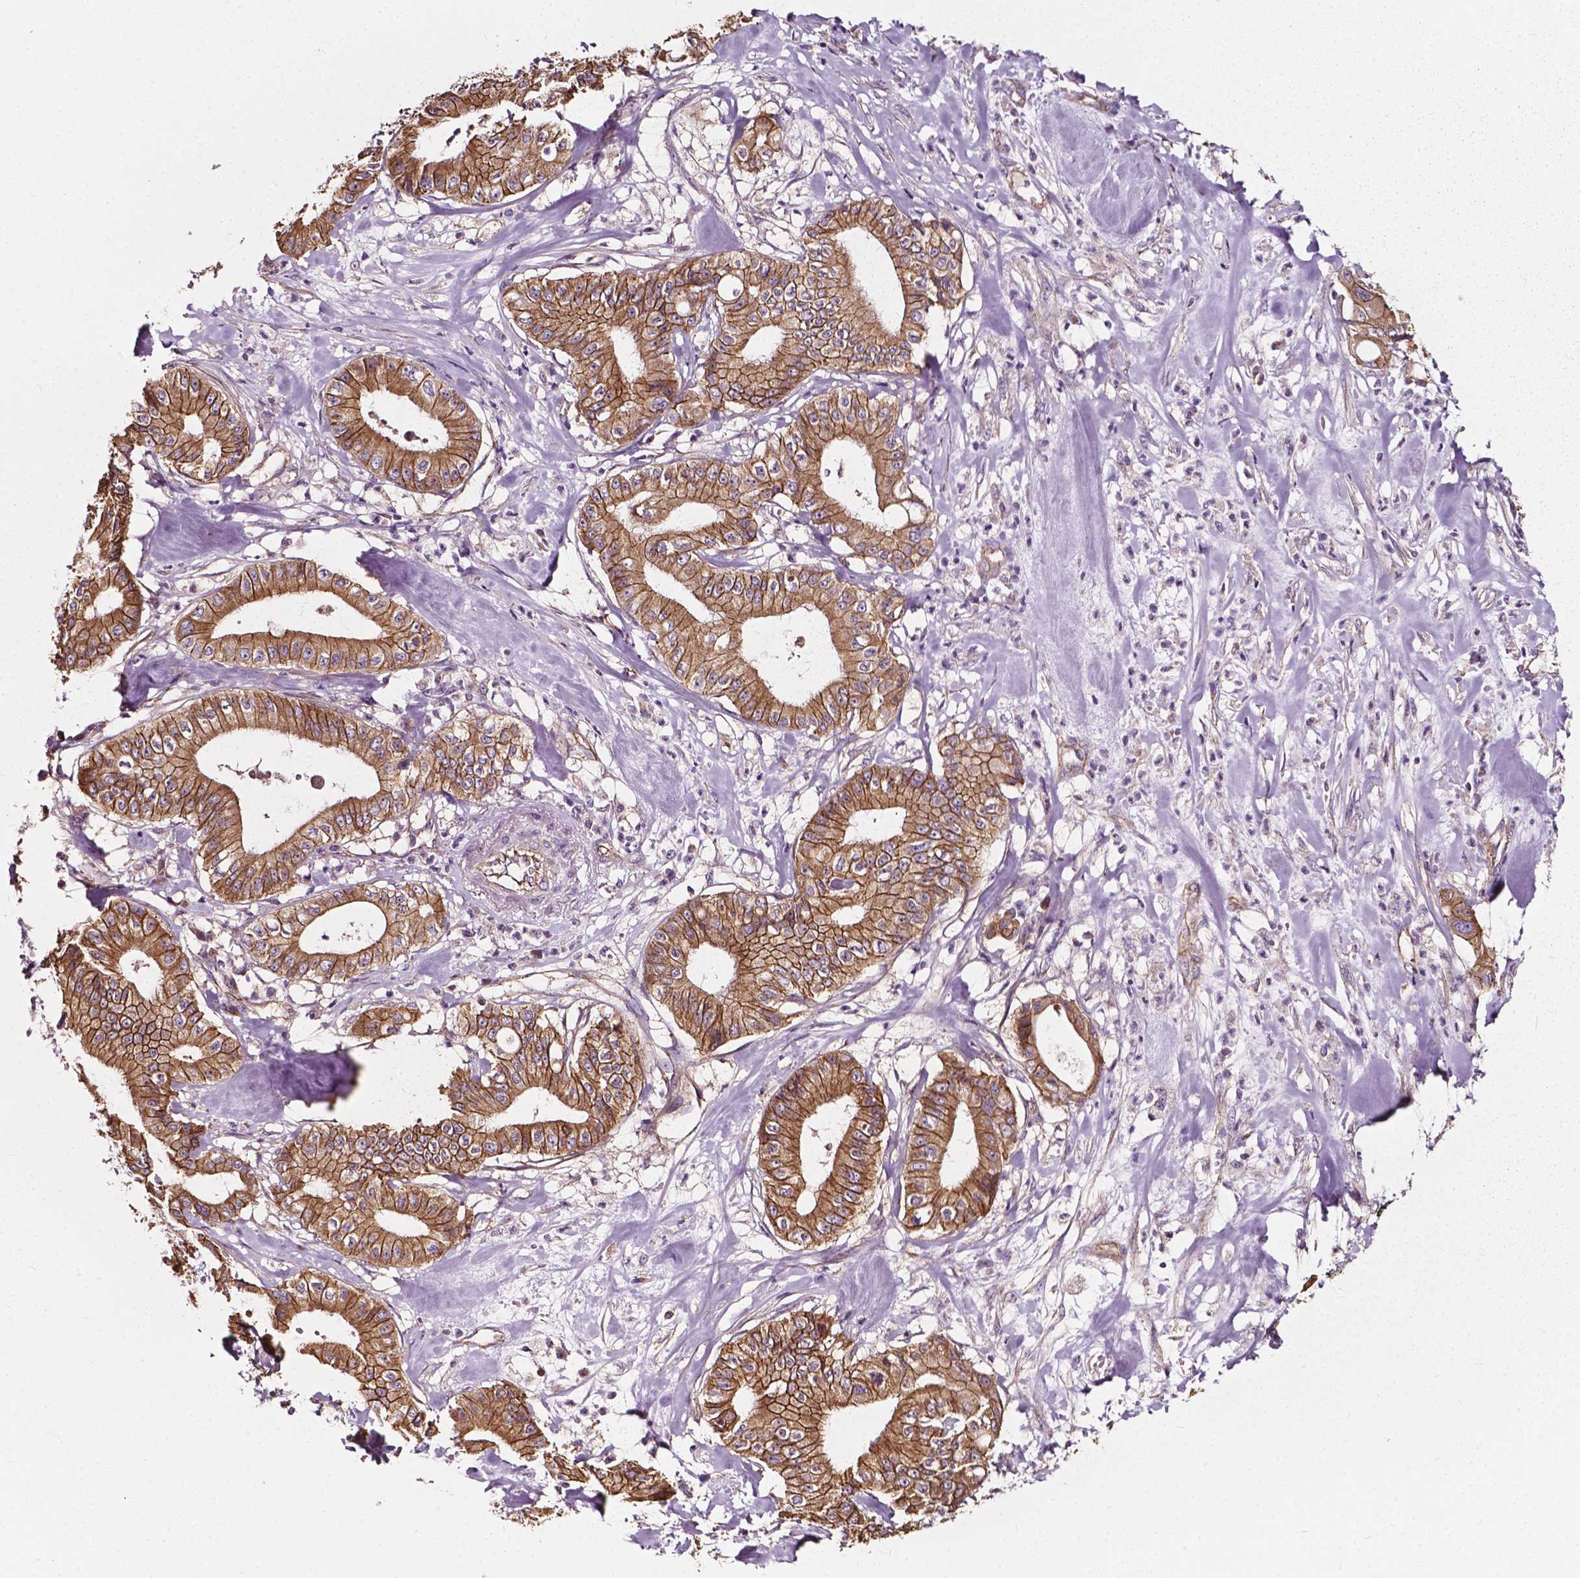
{"staining": {"intensity": "moderate", "quantity": ">75%", "location": "cytoplasmic/membranous"}, "tissue": "pancreatic cancer", "cell_type": "Tumor cells", "image_type": "cancer", "snomed": [{"axis": "morphology", "description": "Adenocarcinoma, NOS"}, {"axis": "topography", "description": "Pancreas"}], "caption": "Moderate cytoplasmic/membranous positivity is identified in about >75% of tumor cells in pancreatic cancer (adenocarcinoma).", "gene": "ATG16L1", "patient": {"sex": "male", "age": 71}}